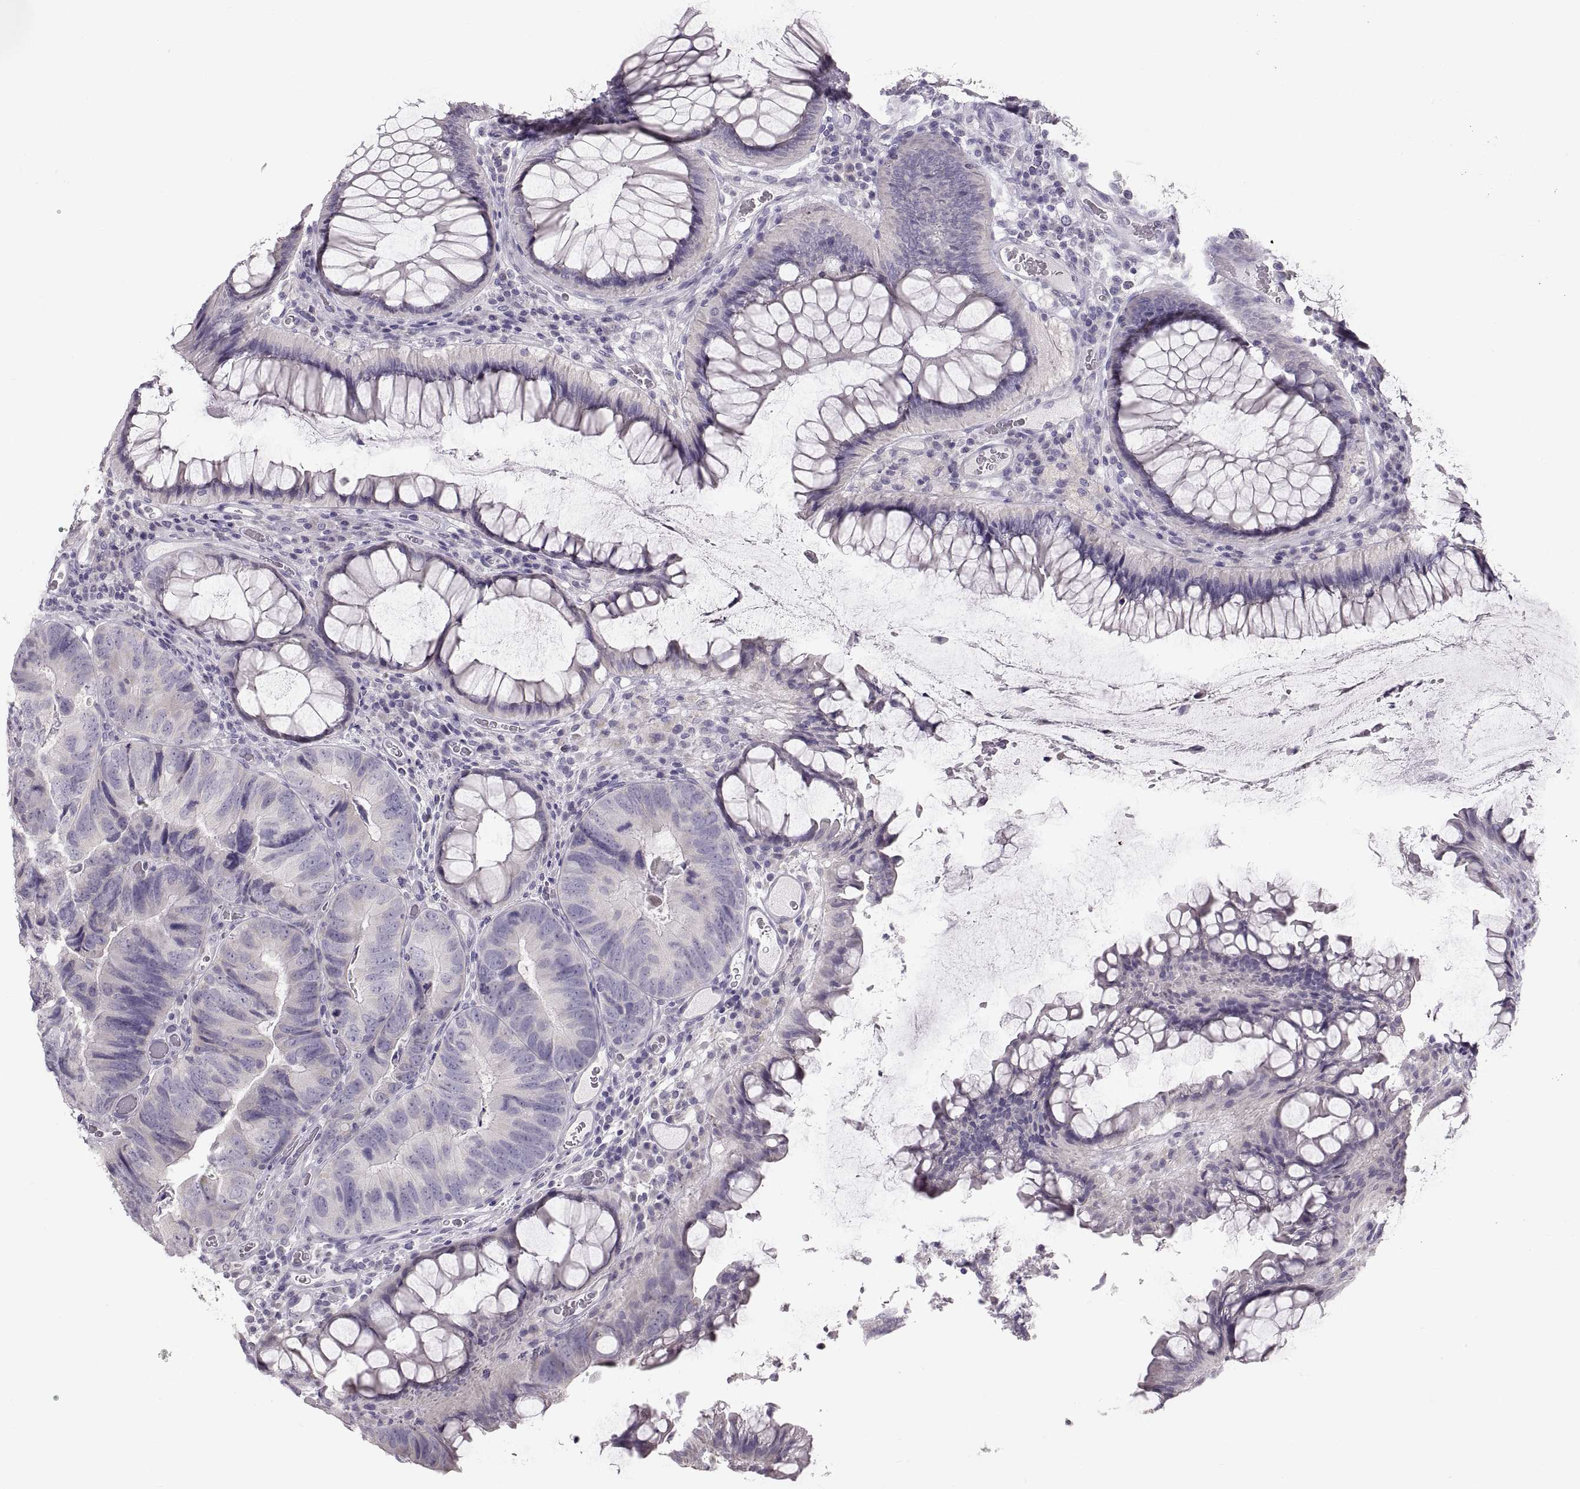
{"staining": {"intensity": "negative", "quantity": "none", "location": "none"}, "tissue": "colorectal cancer", "cell_type": "Tumor cells", "image_type": "cancer", "snomed": [{"axis": "morphology", "description": "Adenocarcinoma, NOS"}, {"axis": "topography", "description": "Colon"}], "caption": "IHC micrograph of neoplastic tissue: colorectal cancer (adenocarcinoma) stained with DAB (3,3'-diaminobenzidine) reveals no significant protein positivity in tumor cells.", "gene": "WBP2NL", "patient": {"sex": "female", "age": 67}}